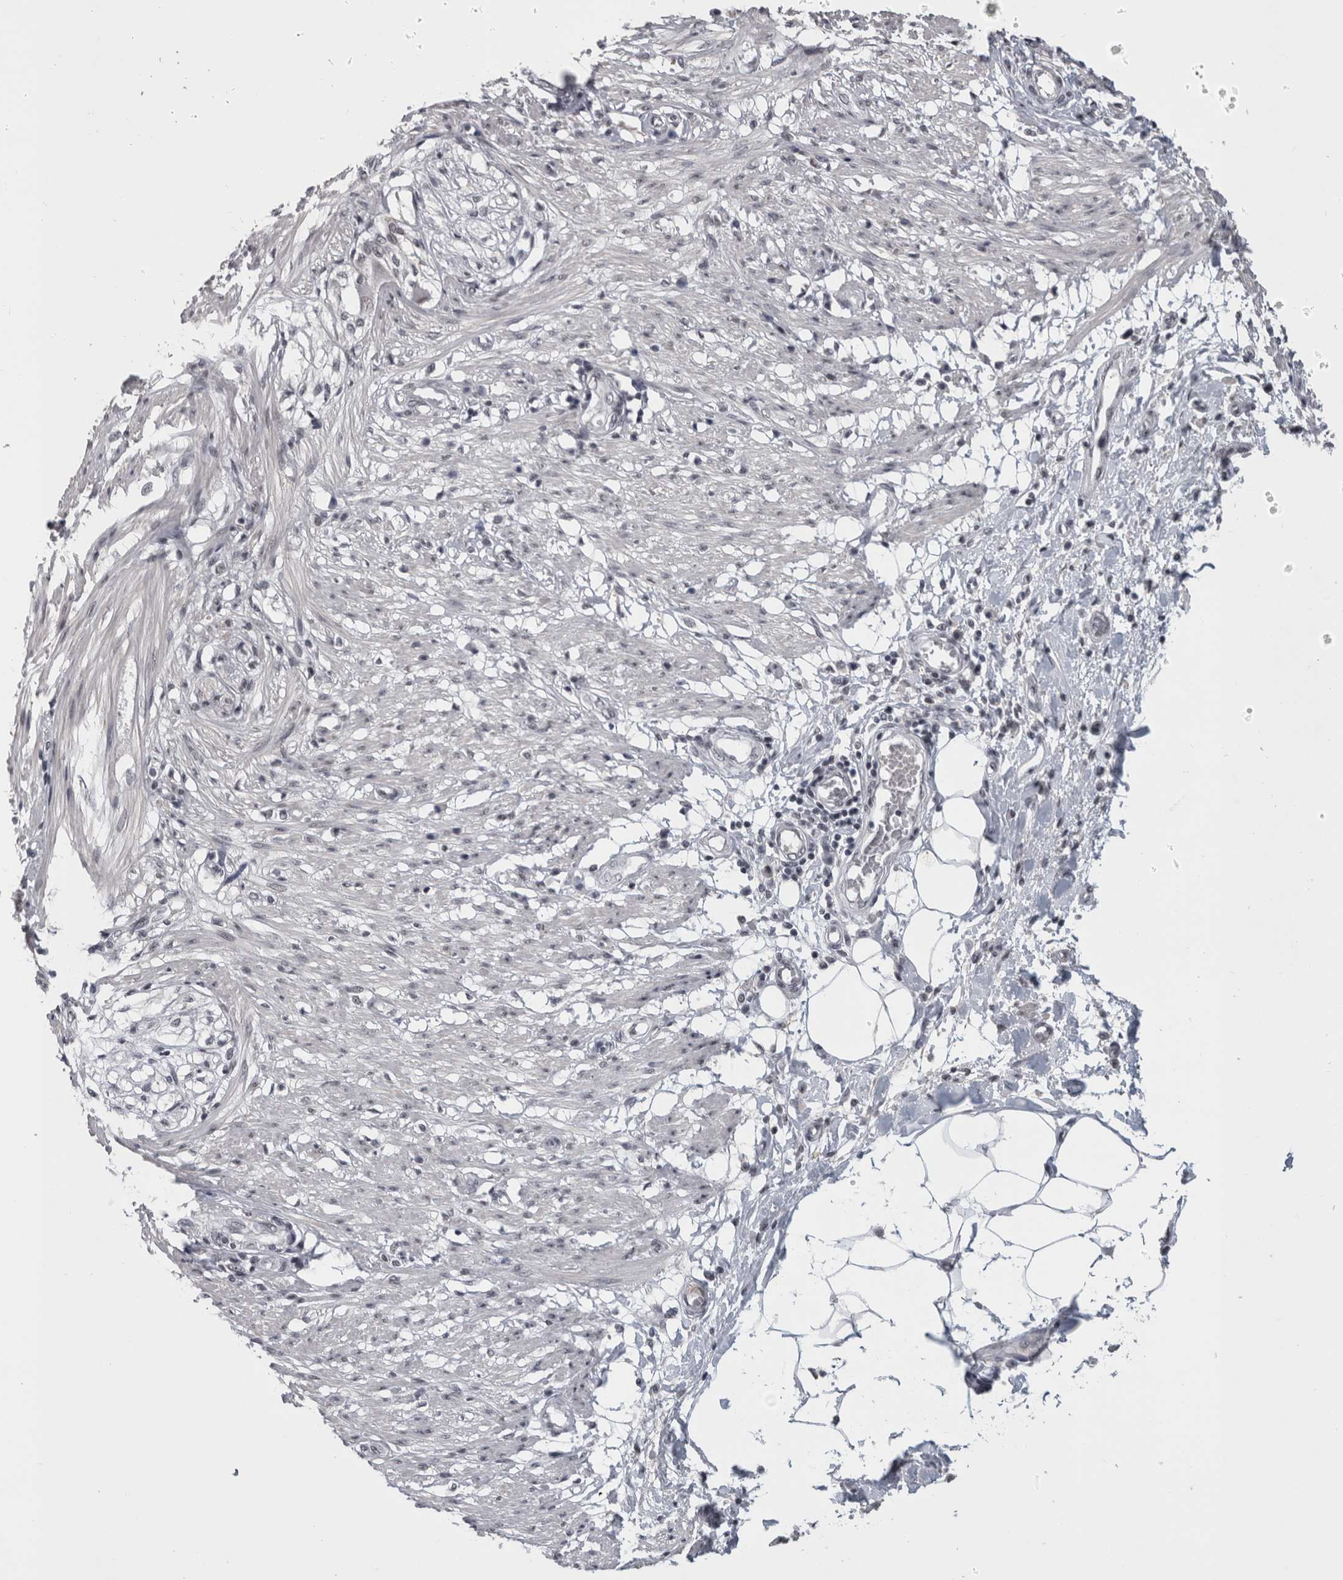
{"staining": {"intensity": "weak", "quantity": "<25%", "location": "nuclear"}, "tissue": "smooth muscle", "cell_type": "Smooth muscle cells", "image_type": "normal", "snomed": [{"axis": "morphology", "description": "Normal tissue, NOS"}, {"axis": "morphology", "description": "Adenocarcinoma, NOS"}, {"axis": "topography", "description": "Smooth muscle"}, {"axis": "topography", "description": "Colon"}], "caption": "Smooth muscle cells are negative for brown protein staining in normal smooth muscle. (DAB (3,3'-diaminobenzidine) IHC visualized using brightfield microscopy, high magnification).", "gene": "ARID4B", "patient": {"sex": "male", "age": 14}}